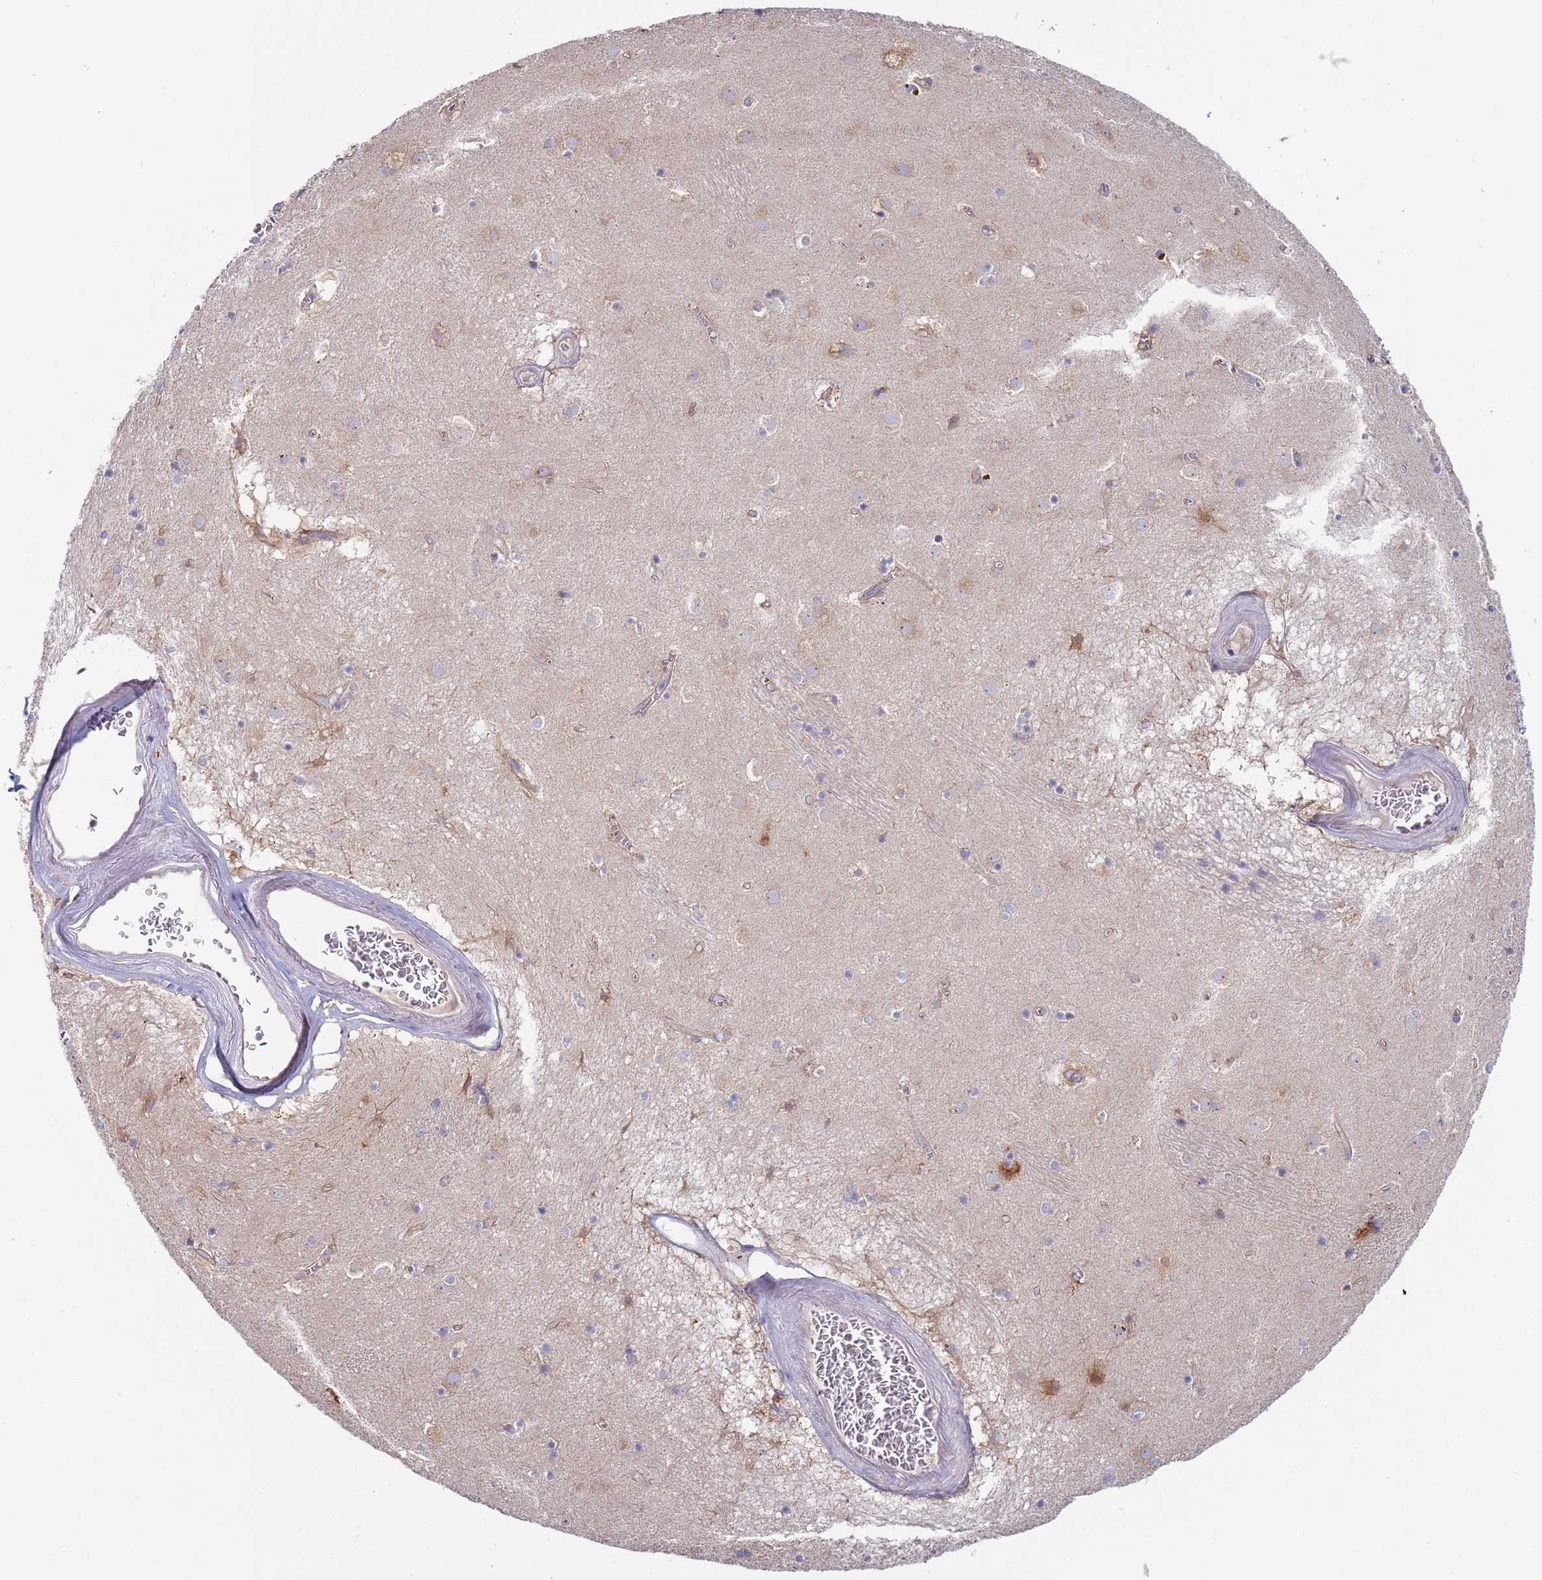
{"staining": {"intensity": "negative", "quantity": "none", "location": "none"}, "tissue": "caudate", "cell_type": "Glial cells", "image_type": "normal", "snomed": [{"axis": "morphology", "description": "Normal tissue, NOS"}, {"axis": "topography", "description": "Lateral ventricle wall"}], "caption": "This is an immunohistochemistry (IHC) micrograph of unremarkable caudate. There is no positivity in glial cells.", "gene": "ENSG00000286098", "patient": {"sex": "male", "age": 70}}